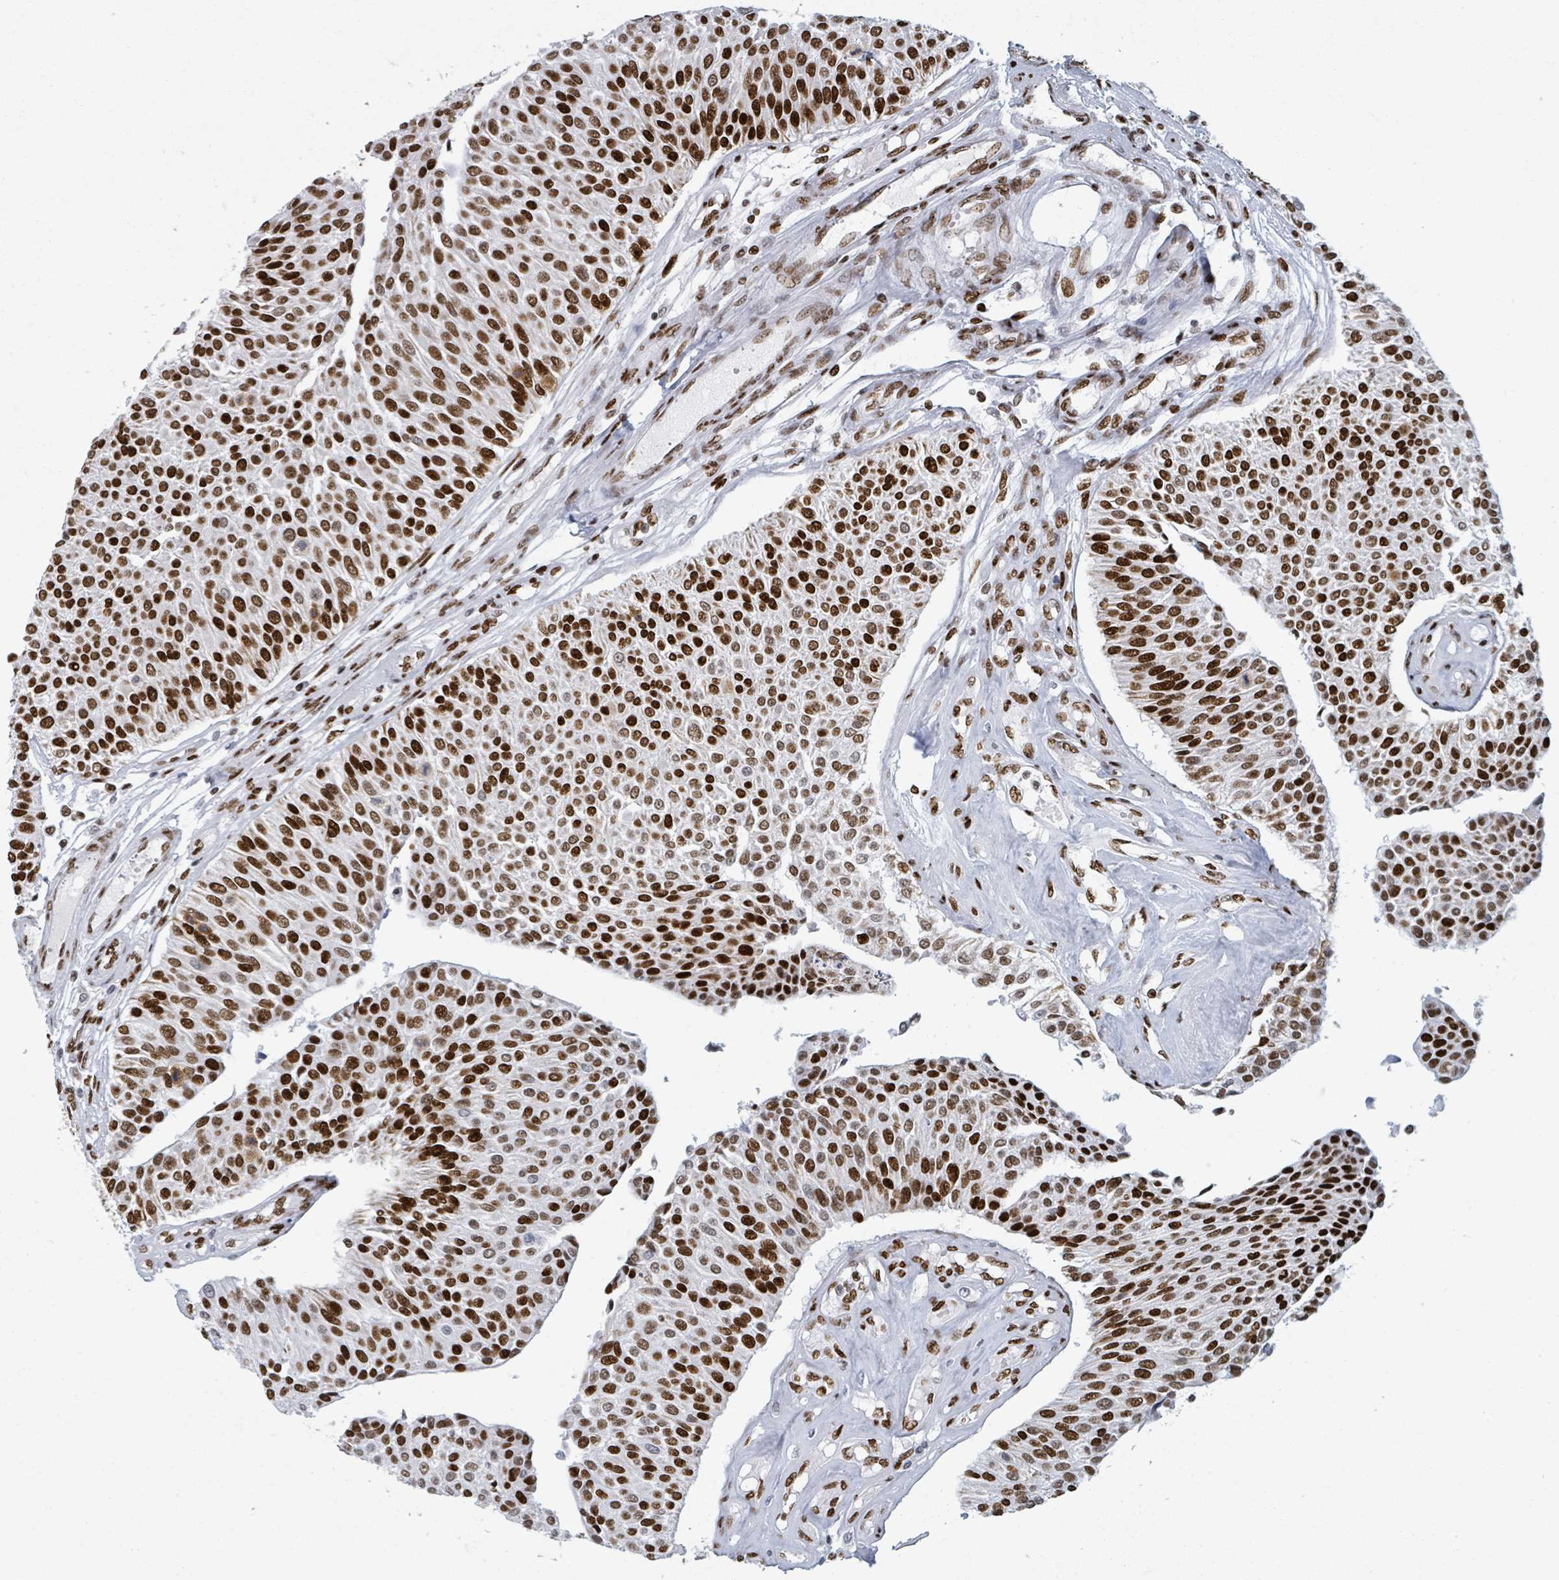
{"staining": {"intensity": "strong", "quantity": ">75%", "location": "nuclear"}, "tissue": "urothelial cancer", "cell_type": "Tumor cells", "image_type": "cancer", "snomed": [{"axis": "morphology", "description": "Urothelial carcinoma, NOS"}, {"axis": "topography", "description": "Urinary bladder"}], "caption": "Transitional cell carcinoma was stained to show a protein in brown. There is high levels of strong nuclear positivity in about >75% of tumor cells.", "gene": "DHX16", "patient": {"sex": "male", "age": 55}}